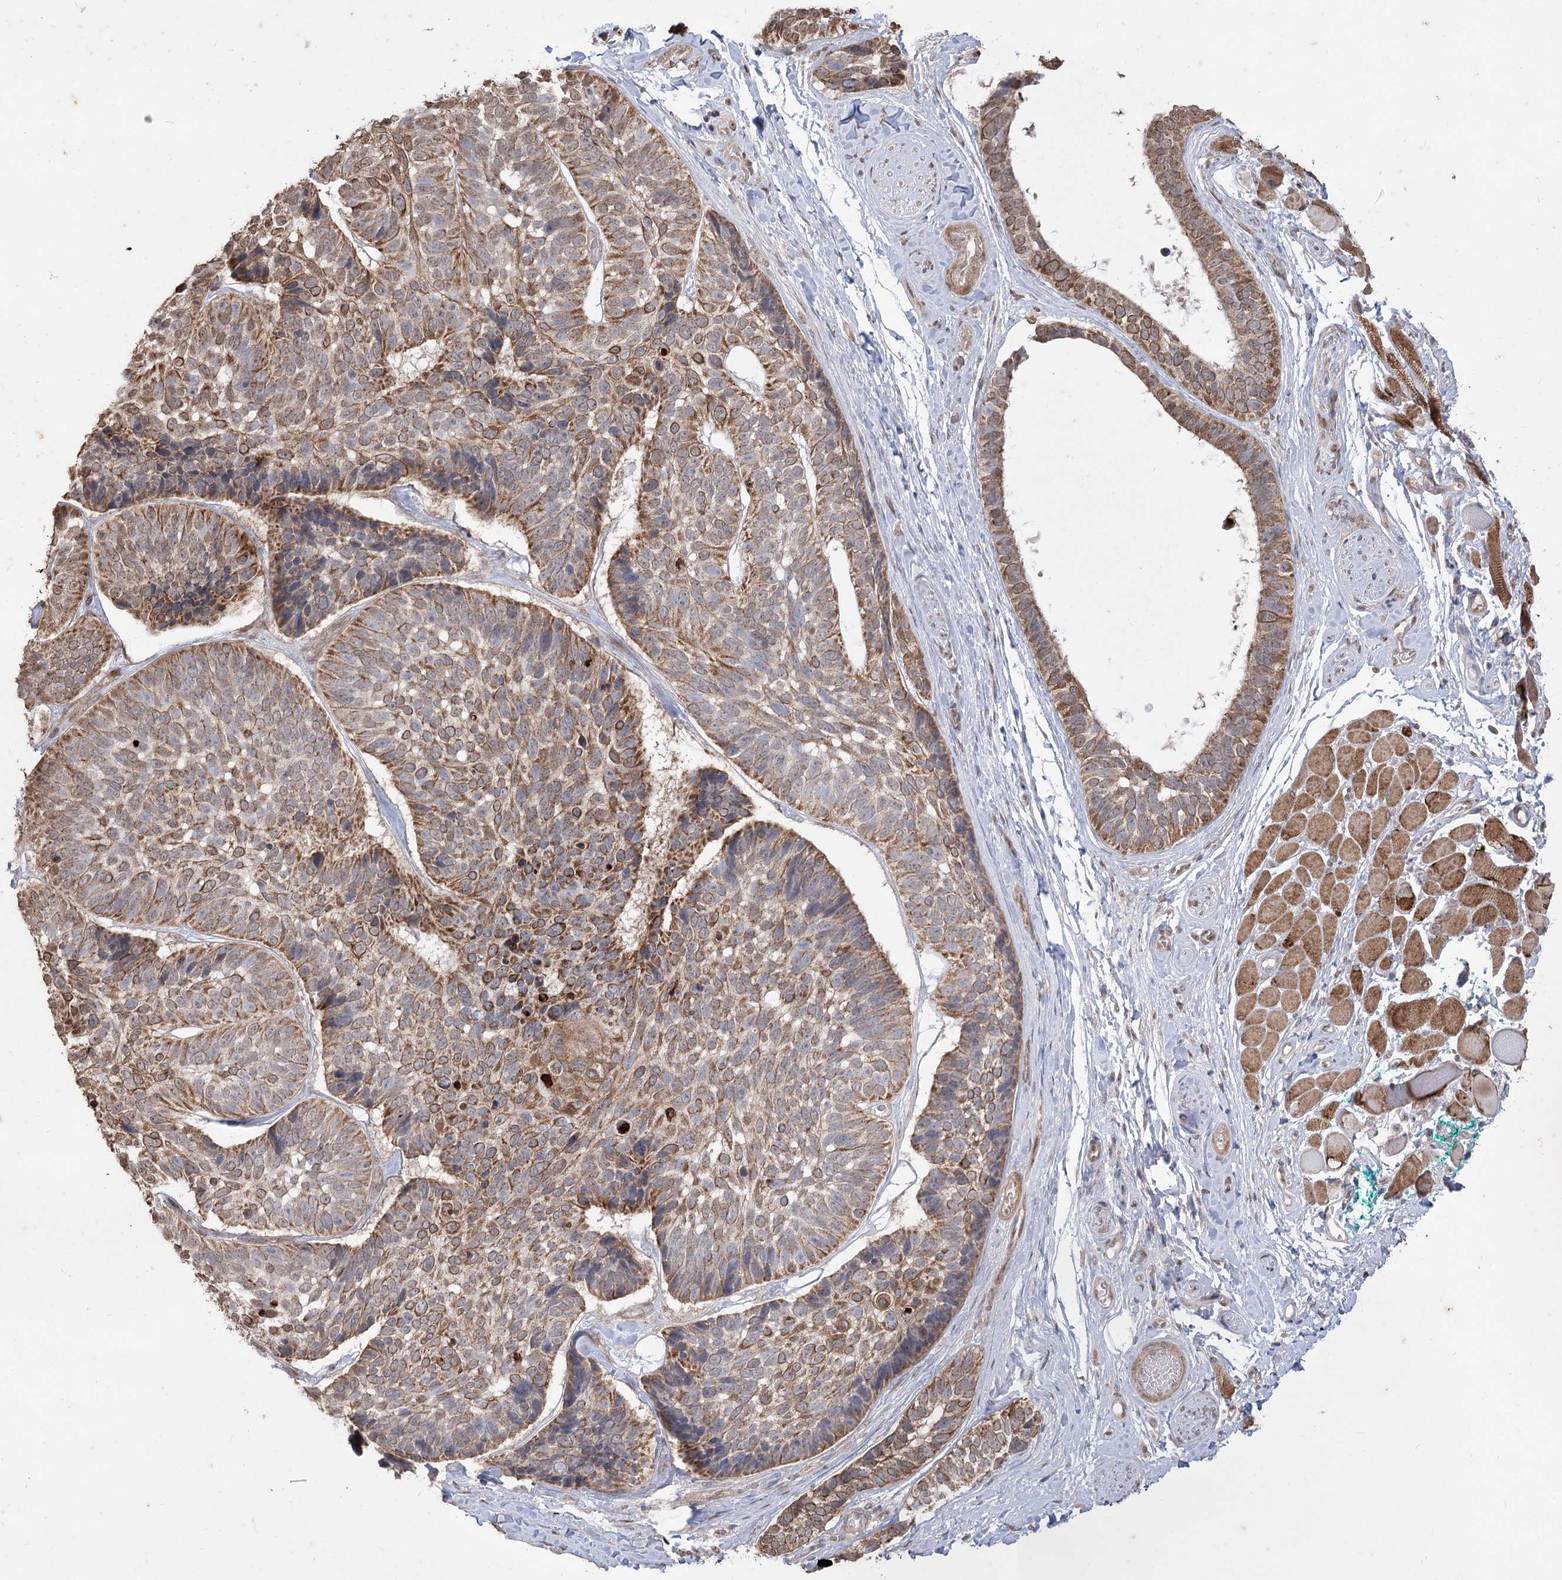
{"staining": {"intensity": "strong", "quantity": ">75%", "location": "cytoplasmic/membranous"}, "tissue": "skin cancer", "cell_type": "Tumor cells", "image_type": "cancer", "snomed": [{"axis": "morphology", "description": "Basal cell carcinoma"}, {"axis": "topography", "description": "Skin"}], "caption": "High-magnification brightfield microscopy of skin basal cell carcinoma stained with DAB (brown) and counterstained with hematoxylin (blue). tumor cells exhibit strong cytoplasmic/membranous staining is seen in approximately>75% of cells. The staining was performed using DAB, with brown indicating positive protein expression. Nuclei are stained blue with hematoxylin.", "gene": "ZSCAN23", "patient": {"sex": "male", "age": 62}}